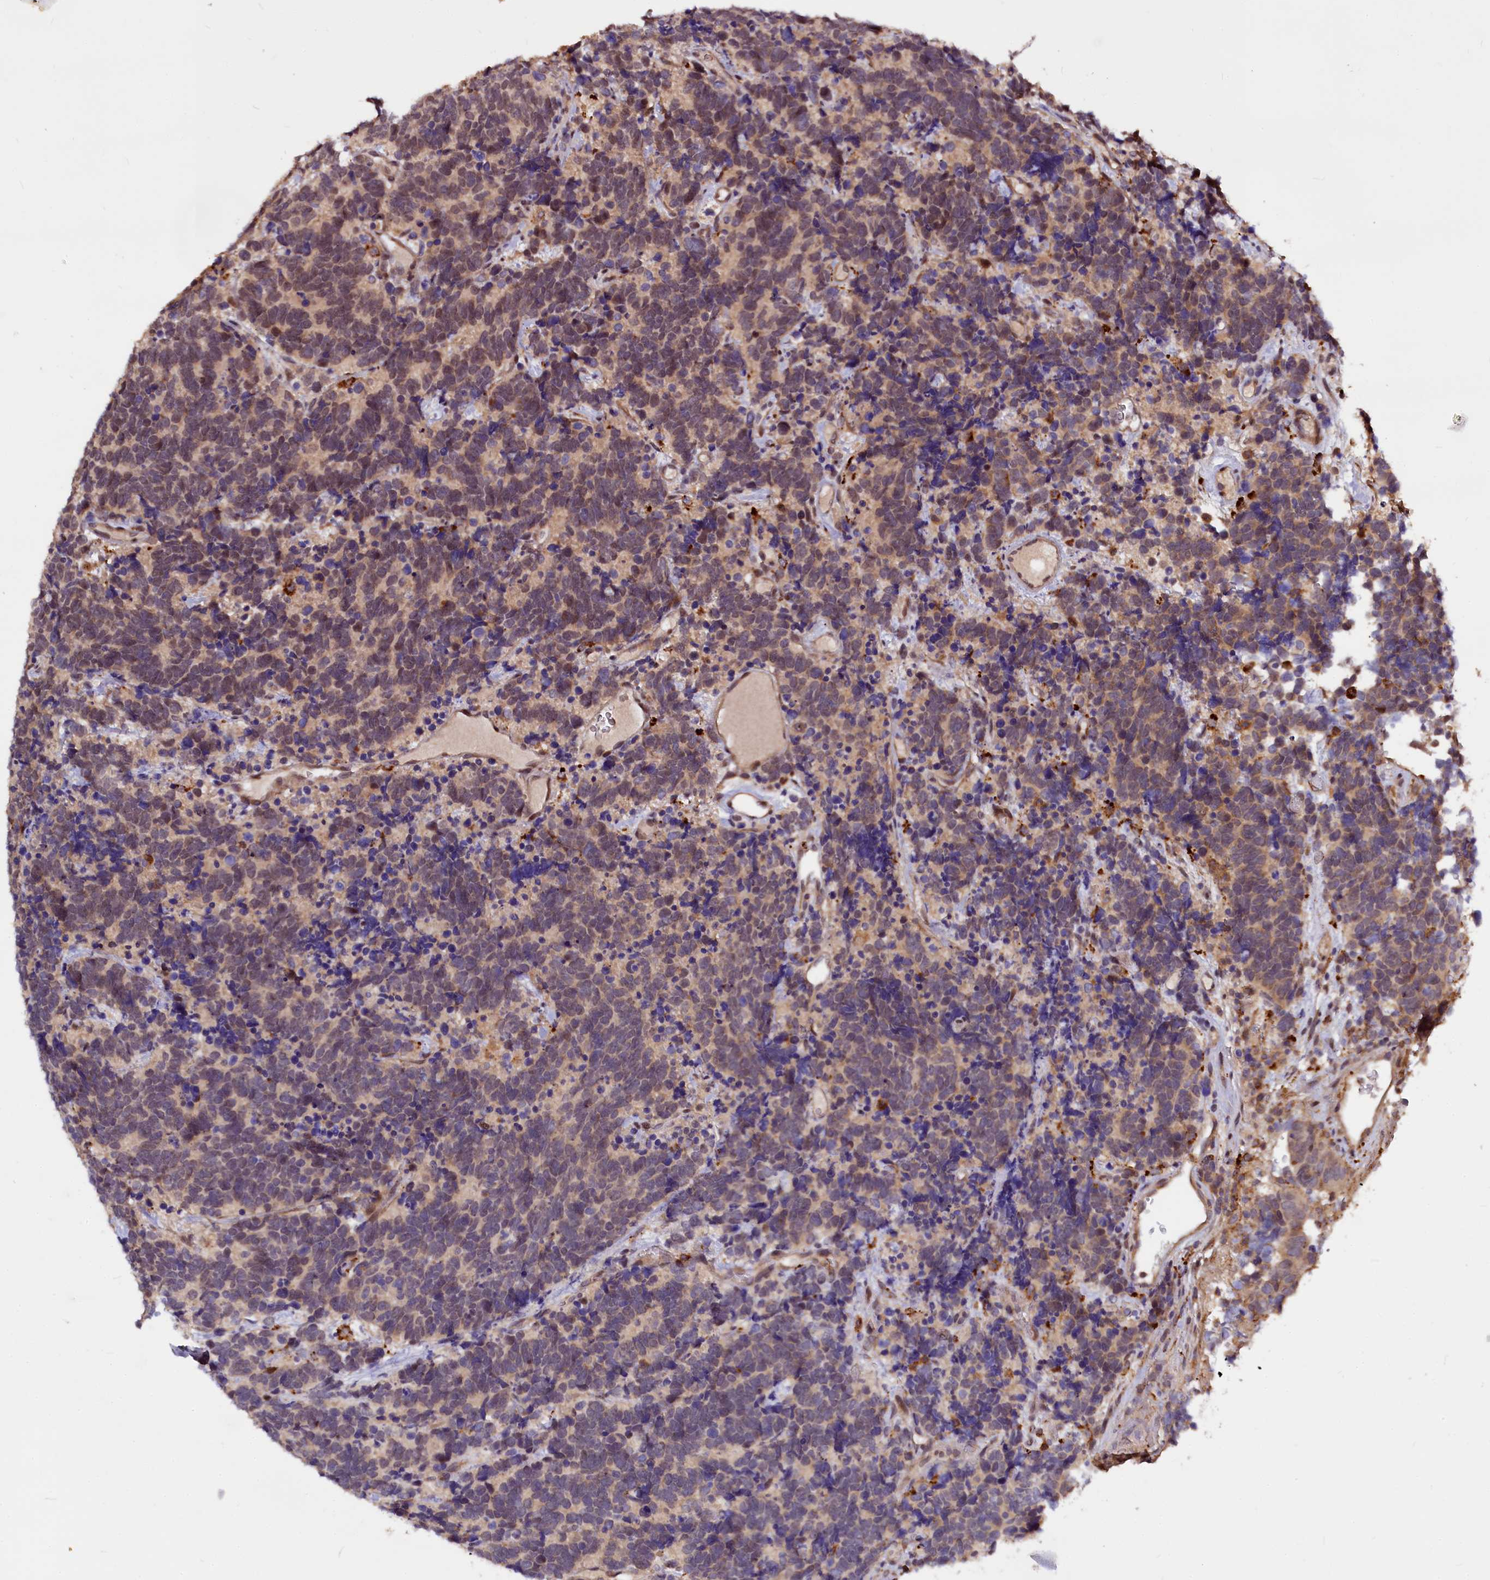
{"staining": {"intensity": "negative", "quantity": "none", "location": "none"}, "tissue": "carcinoid", "cell_type": "Tumor cells", "image_type": "cancer", "snomed": [{"axis": "morphology", "description": "Carcinoma, NOS"}, {"axis": "morphology", "description": "Carcinoid, malignant, NOS"}, {"axis": "topography", "description": "Urinary bladder"}], "caption": "Immunohistochemical staining of carcinoid demonstrates no significant staining in tumor cells. The staining is performed using DAB (3,3'-diaminobenzidine) brown chromogen with nuclei counter-stained in using hematoxylin.", "gene": "ATG101", "patient": {"sex": "male", "age": 57}}